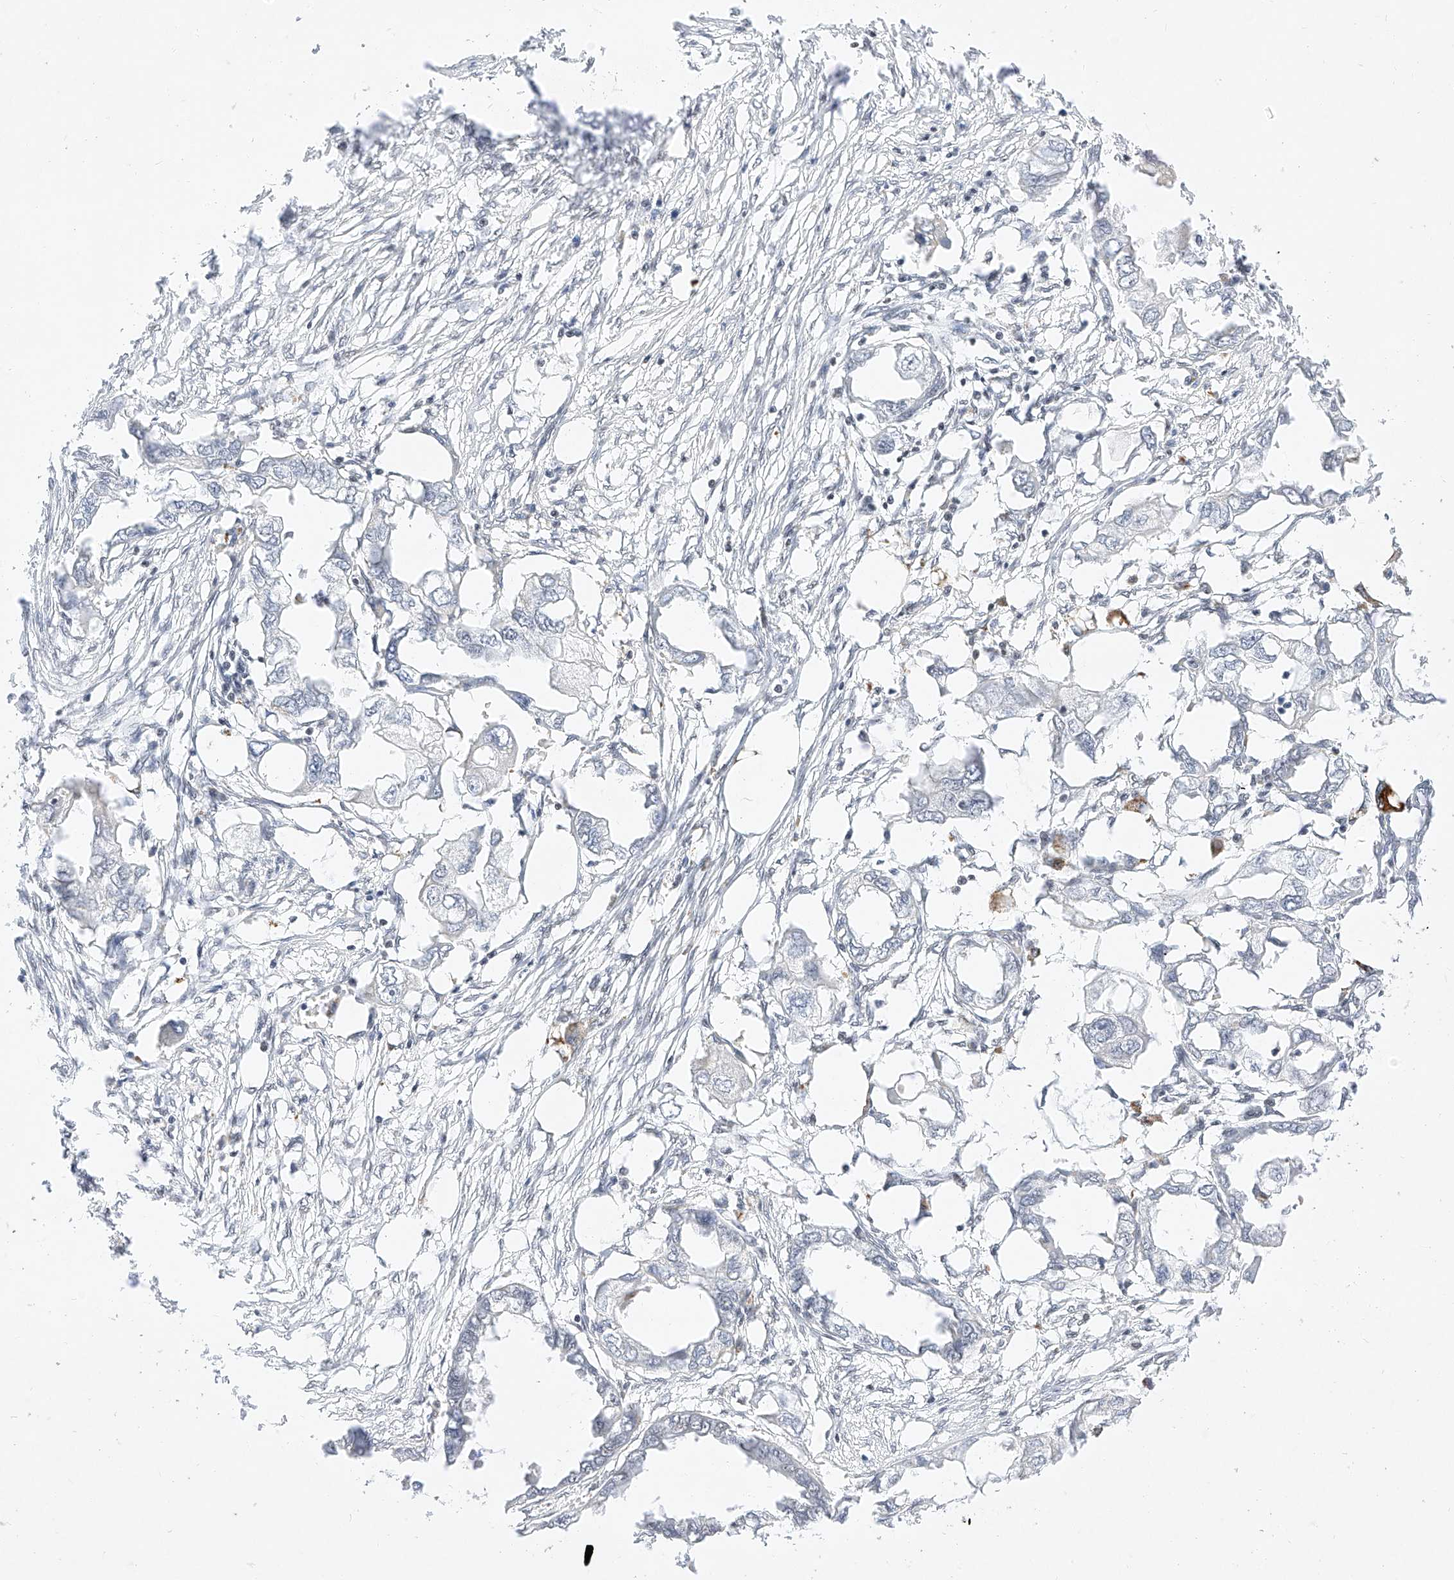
{"staining": {"intensity": "negative", "quantity": "none", "location": "none"}, "tissue": "endometrial cancer", "cell_type": "Tumor cells", "image_type": "cancer", "snomed": [{"axis": "morphology", "description": "Adenocarcinoma, NOS"}, {"axis": "morphology", "description": "Adenocarcinoma, metastatic, NOS"}, {"axis": "topography", "description": "Adipose tissue"}, {"axis": "topography", "description": "Endometrium"}], "caption": "A micrograph of human endometrial cancer is negative for staining in tumor cells.", "gene": "NRF1", "patient": {"sex": "female", "age": 67}}